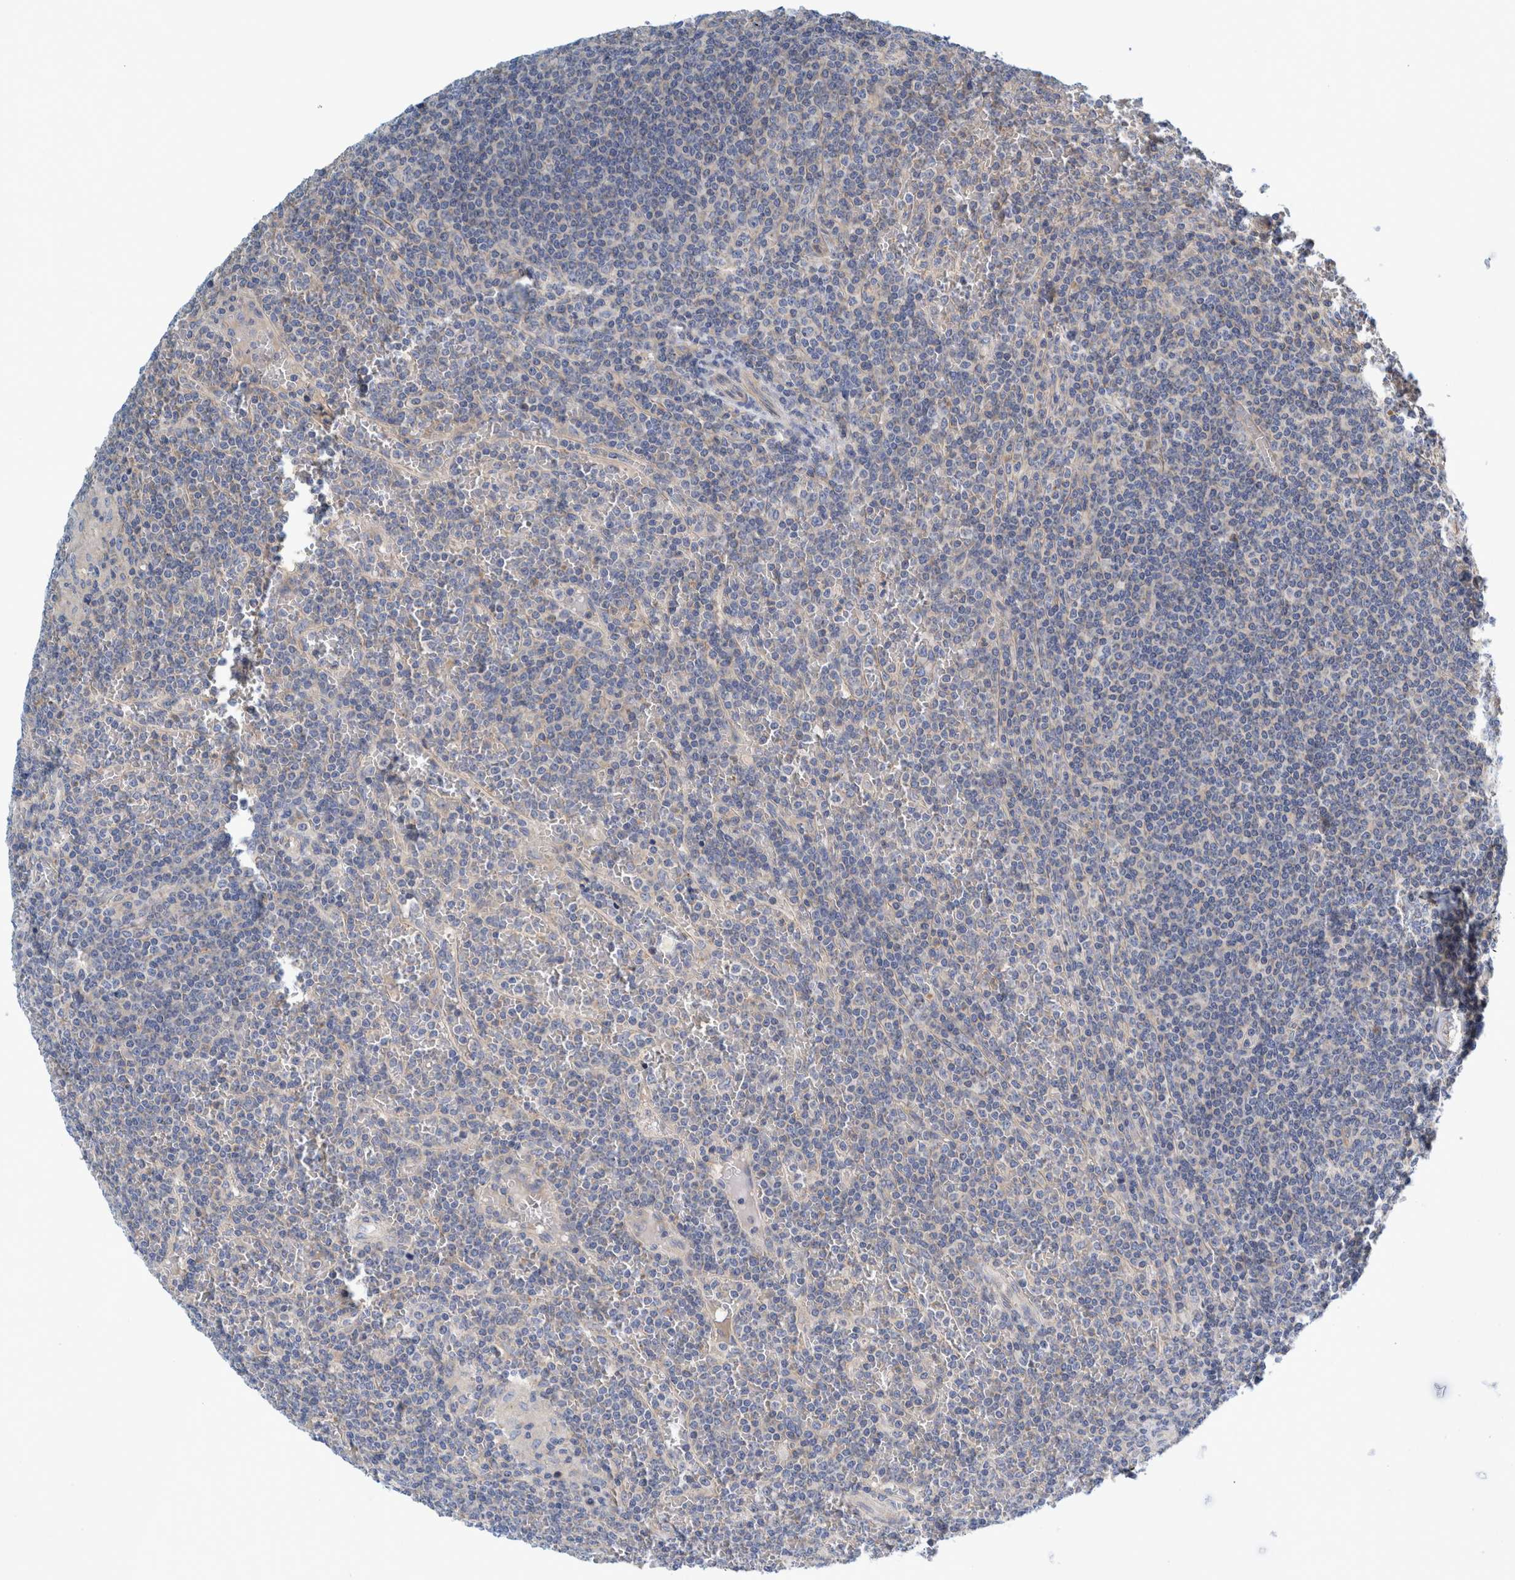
{"staining": {"intensity": "negative", "quantity": "none", "location": "none"}, "tissue": "lymphoma", "cell_type": "Tumor cells", "image_type": "cancer", "snomed": [{"axis": "morphology", "description": "Malignant lymphoma, non-Hodgkin's type, Low grade"}, {"axis": "topography", "description": "Spleen"}], "caption": "A photomicrograph of human malignant lymphoma, non-Hodgkin's type (low-grade) is negative for staining in tumor cells. (Immunohistochemistry (ihc), brightfield microscopy, high magnification).", "gene": "ZNF324B", "patient": {"sex": "female", "age": 19}}